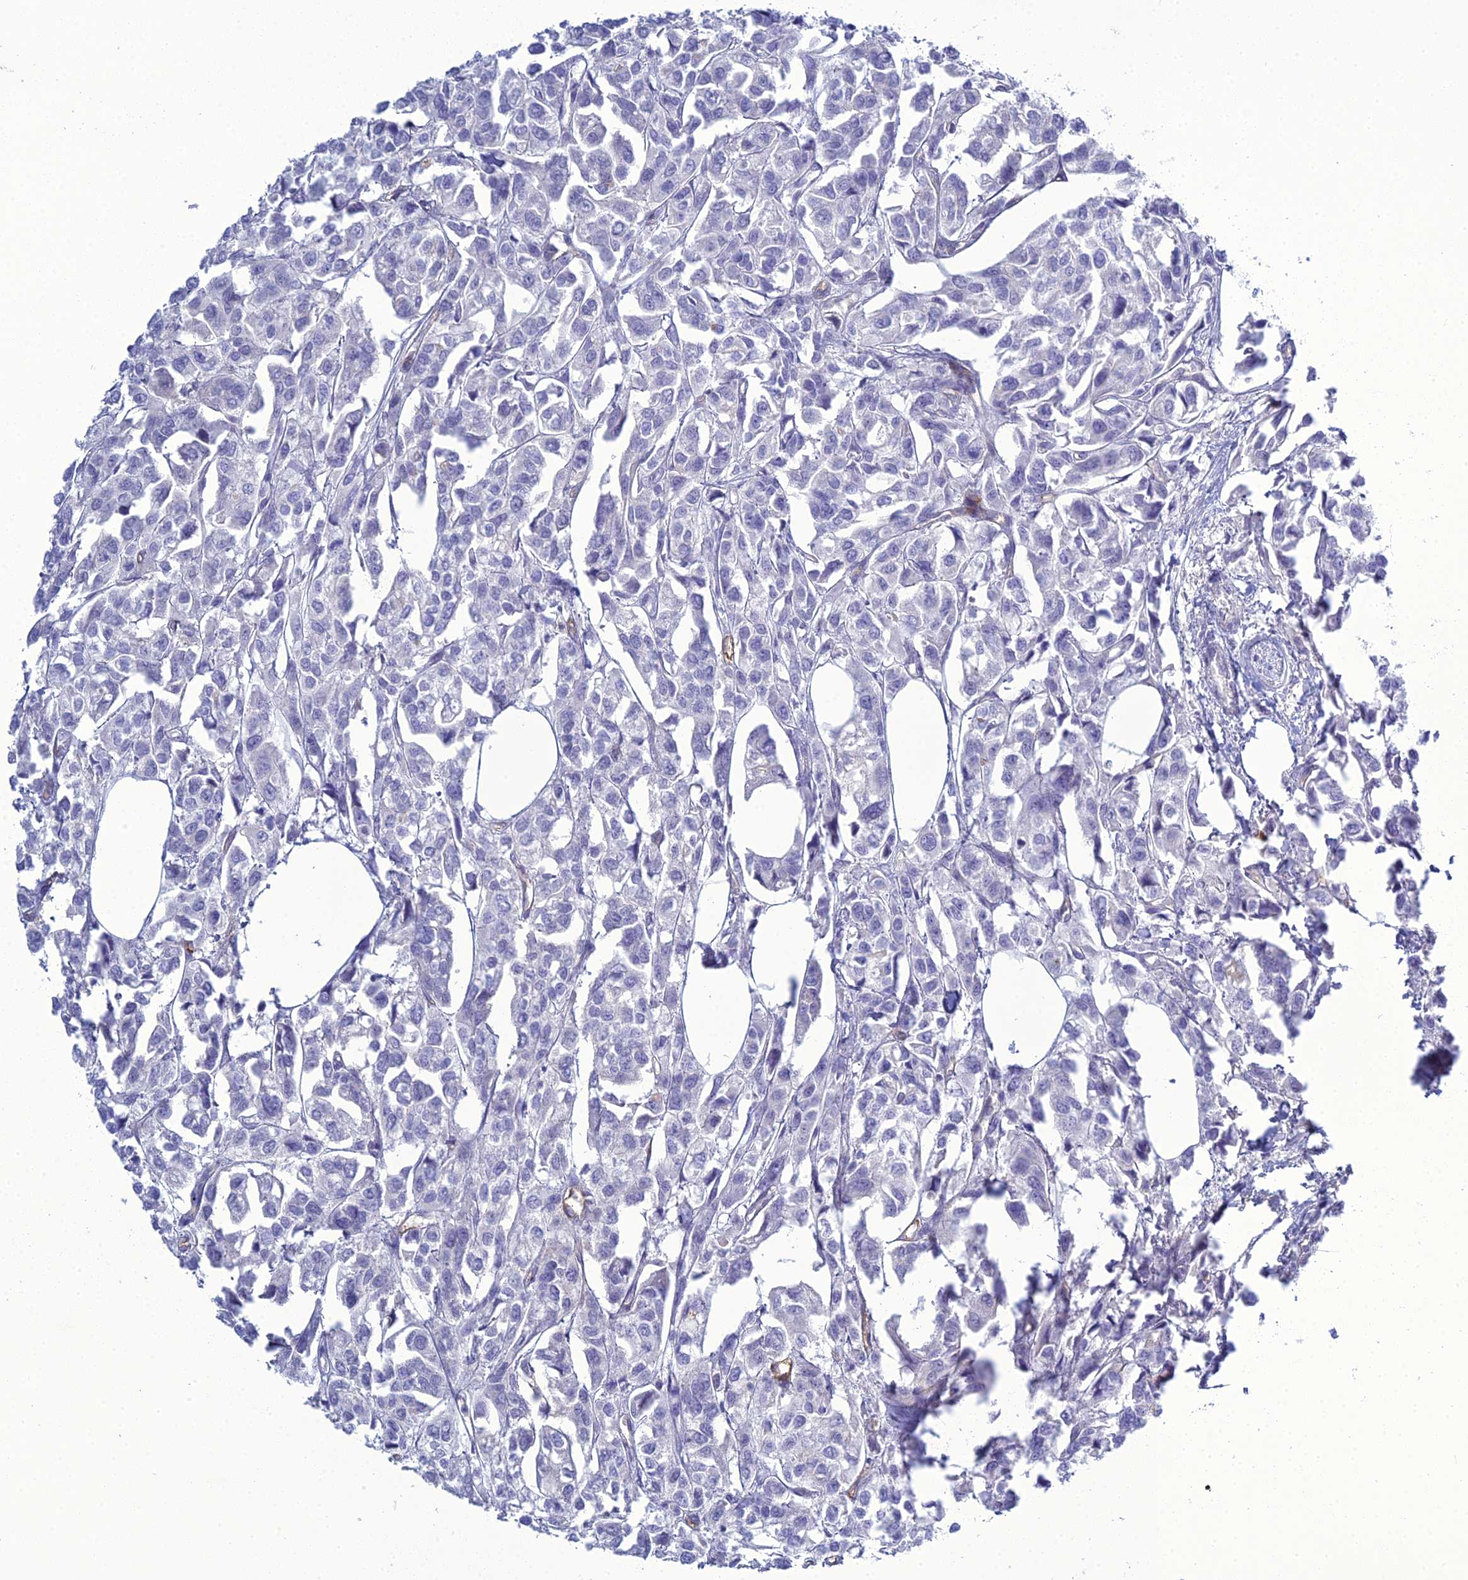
{"staining": {"intensity": "negative", "quantity": "none", "location": "none"}, "tissue": "urothelial cancer", "cell_type": "Tumor cells", "image_type": "cancer", "snomed": [{"axis": "morphology", "description": "Urothelial carcinoma, High grade"}, {"axis": "topography", "description": "Urinary bladder"}], "caption": "Micrograph shows no significant protein positivity in tumor cells of high-grade urothelial carcinoma.", "gene": "ACE", "patient": {"sex": "male", "age": 67}}